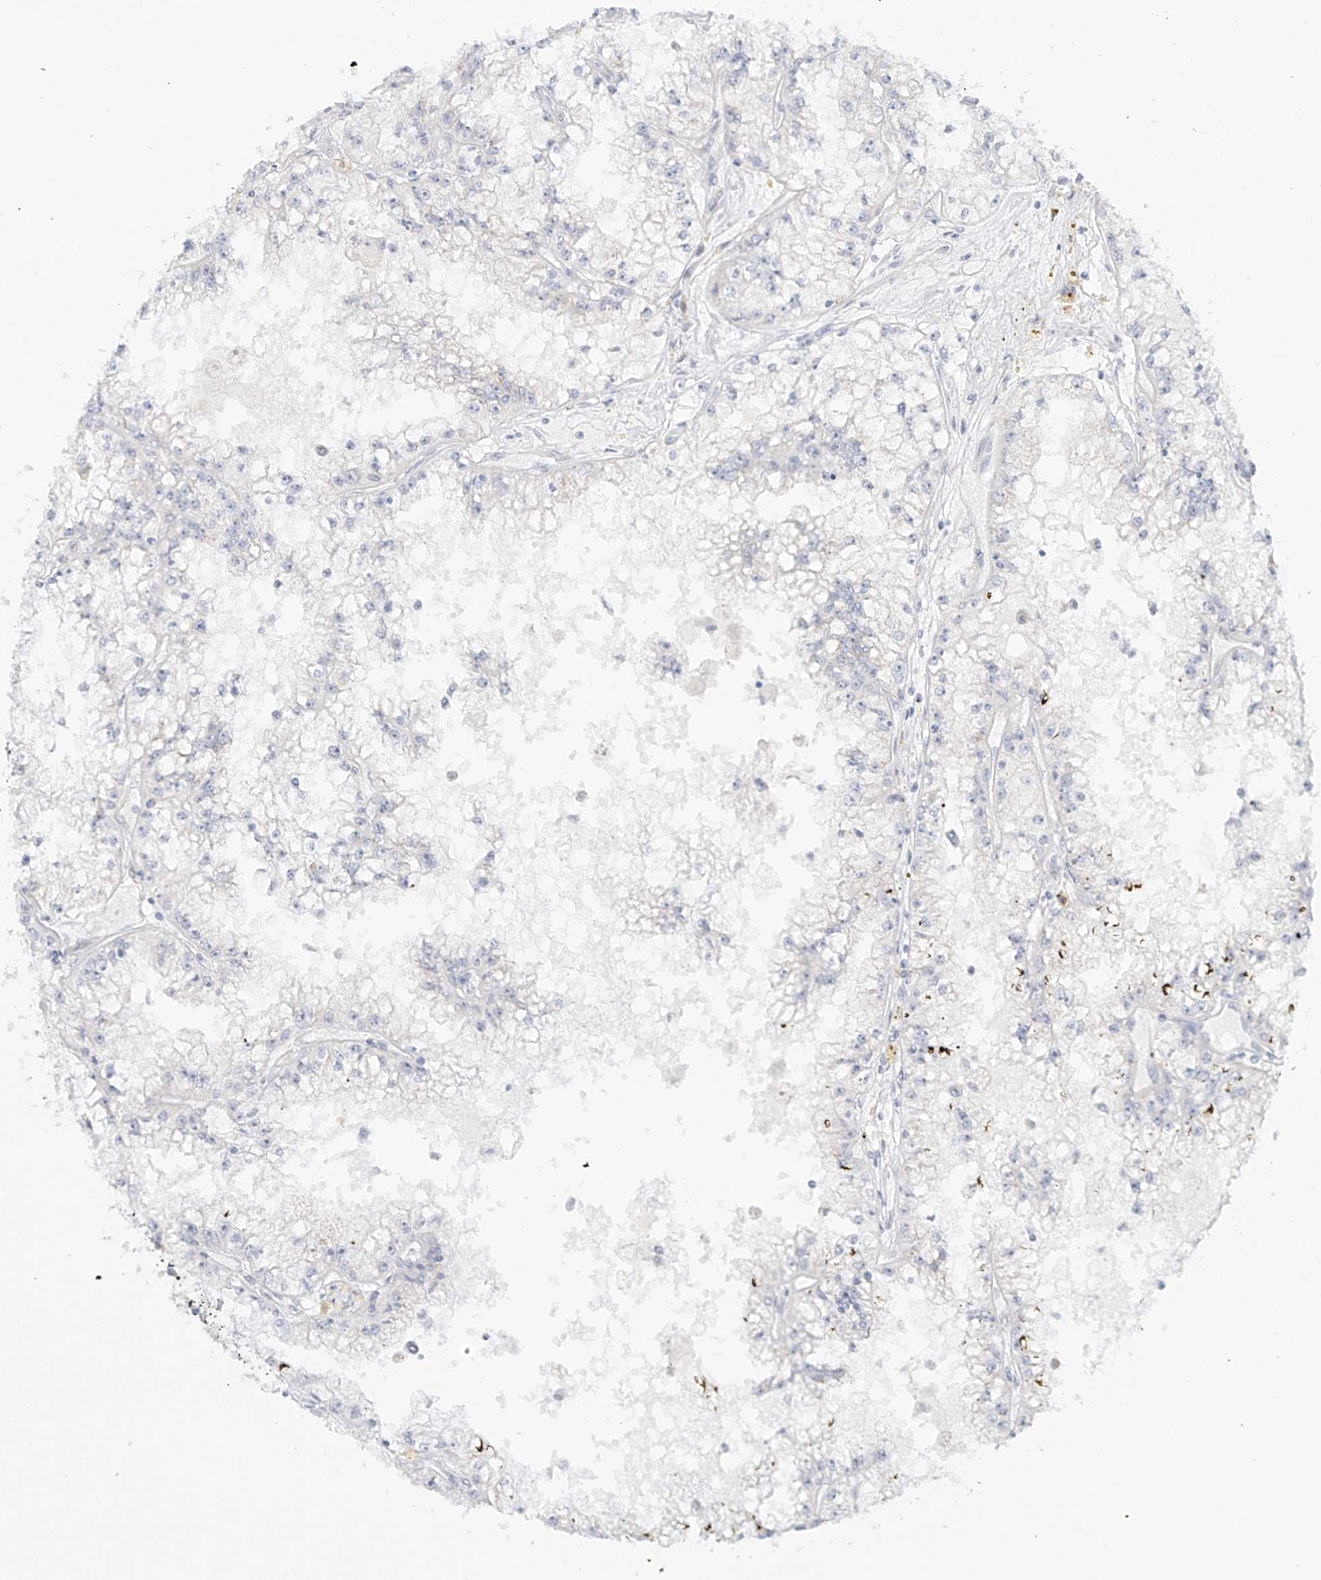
{"staining": {"intensity": "negative", "quantity": "none", "location": "none"}, "tissue": "renal cancer", "cell_type": "Tumor cells", "image_type": "cancer", "snomed": [{"axis": "morphology", "description": "Adenocarcinoma, NOS"}, {"axis": "topography", "description": "Kidney"}], "caption": "A high-resolution photomicrograph shows immunohistochemistry staining of renal cancer, which demonstrates no significant positivity in tumor cells.", "gene": "BSDC1", "patient": {"sex": "male", "age": 56}}